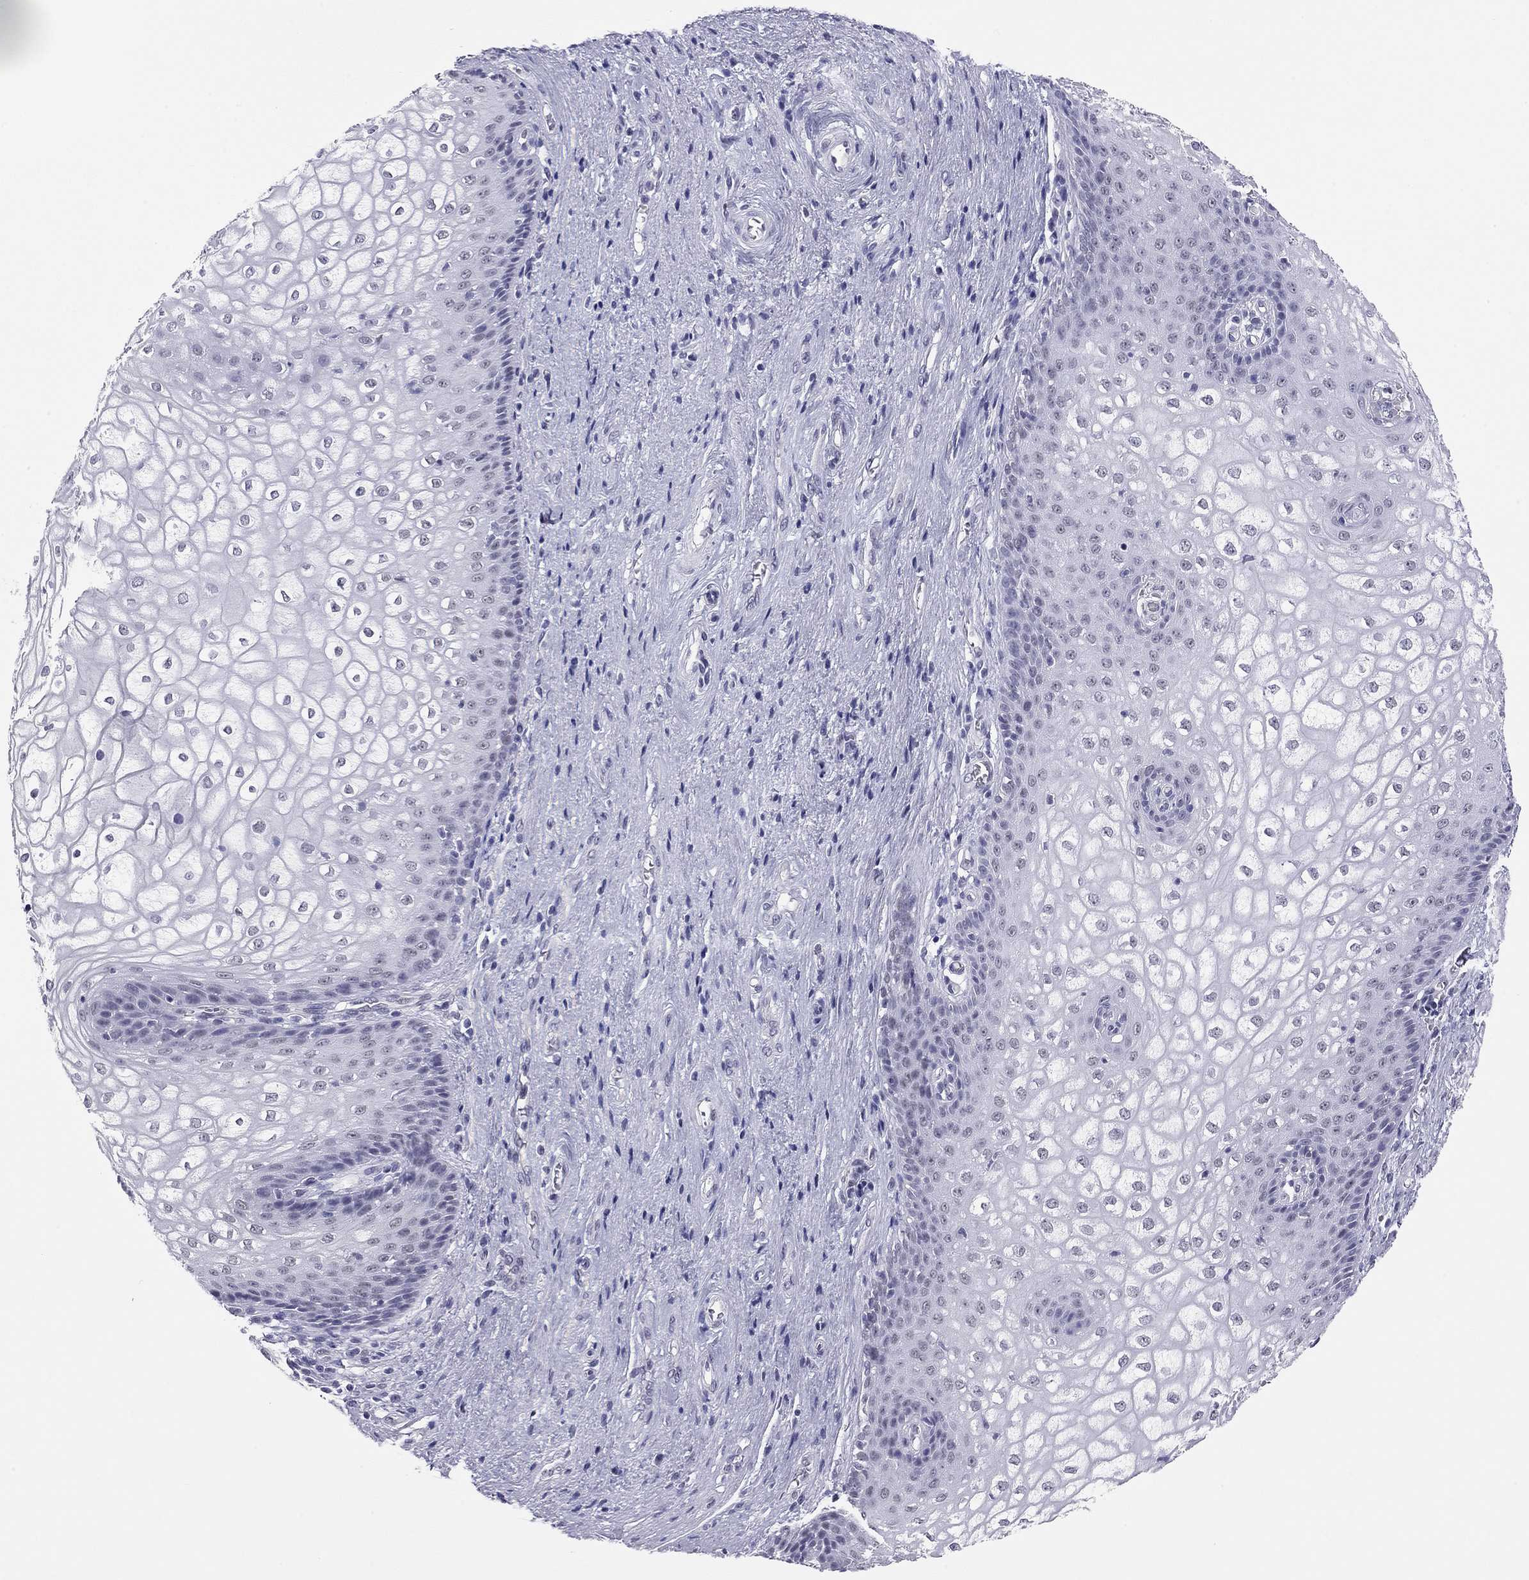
{"staining": {"intensity": "weak", "quantity": "<25%", "location": "nuclear"}, "tissue": "vagina", "cell_type": "Squamous epithelial cells", "image_type": "normal", "snomed": [{"axis": "morphology", "description": "Normal tissue, NOS"}, {"axis": "topography", "description": "Vagina"}], "caption": "Immunohistochemical staining of benign vagina shows no significant staining in squamous epithelial cells.", "gene": "DOT1L", "patient": {"sex": "female", "age": 34}}